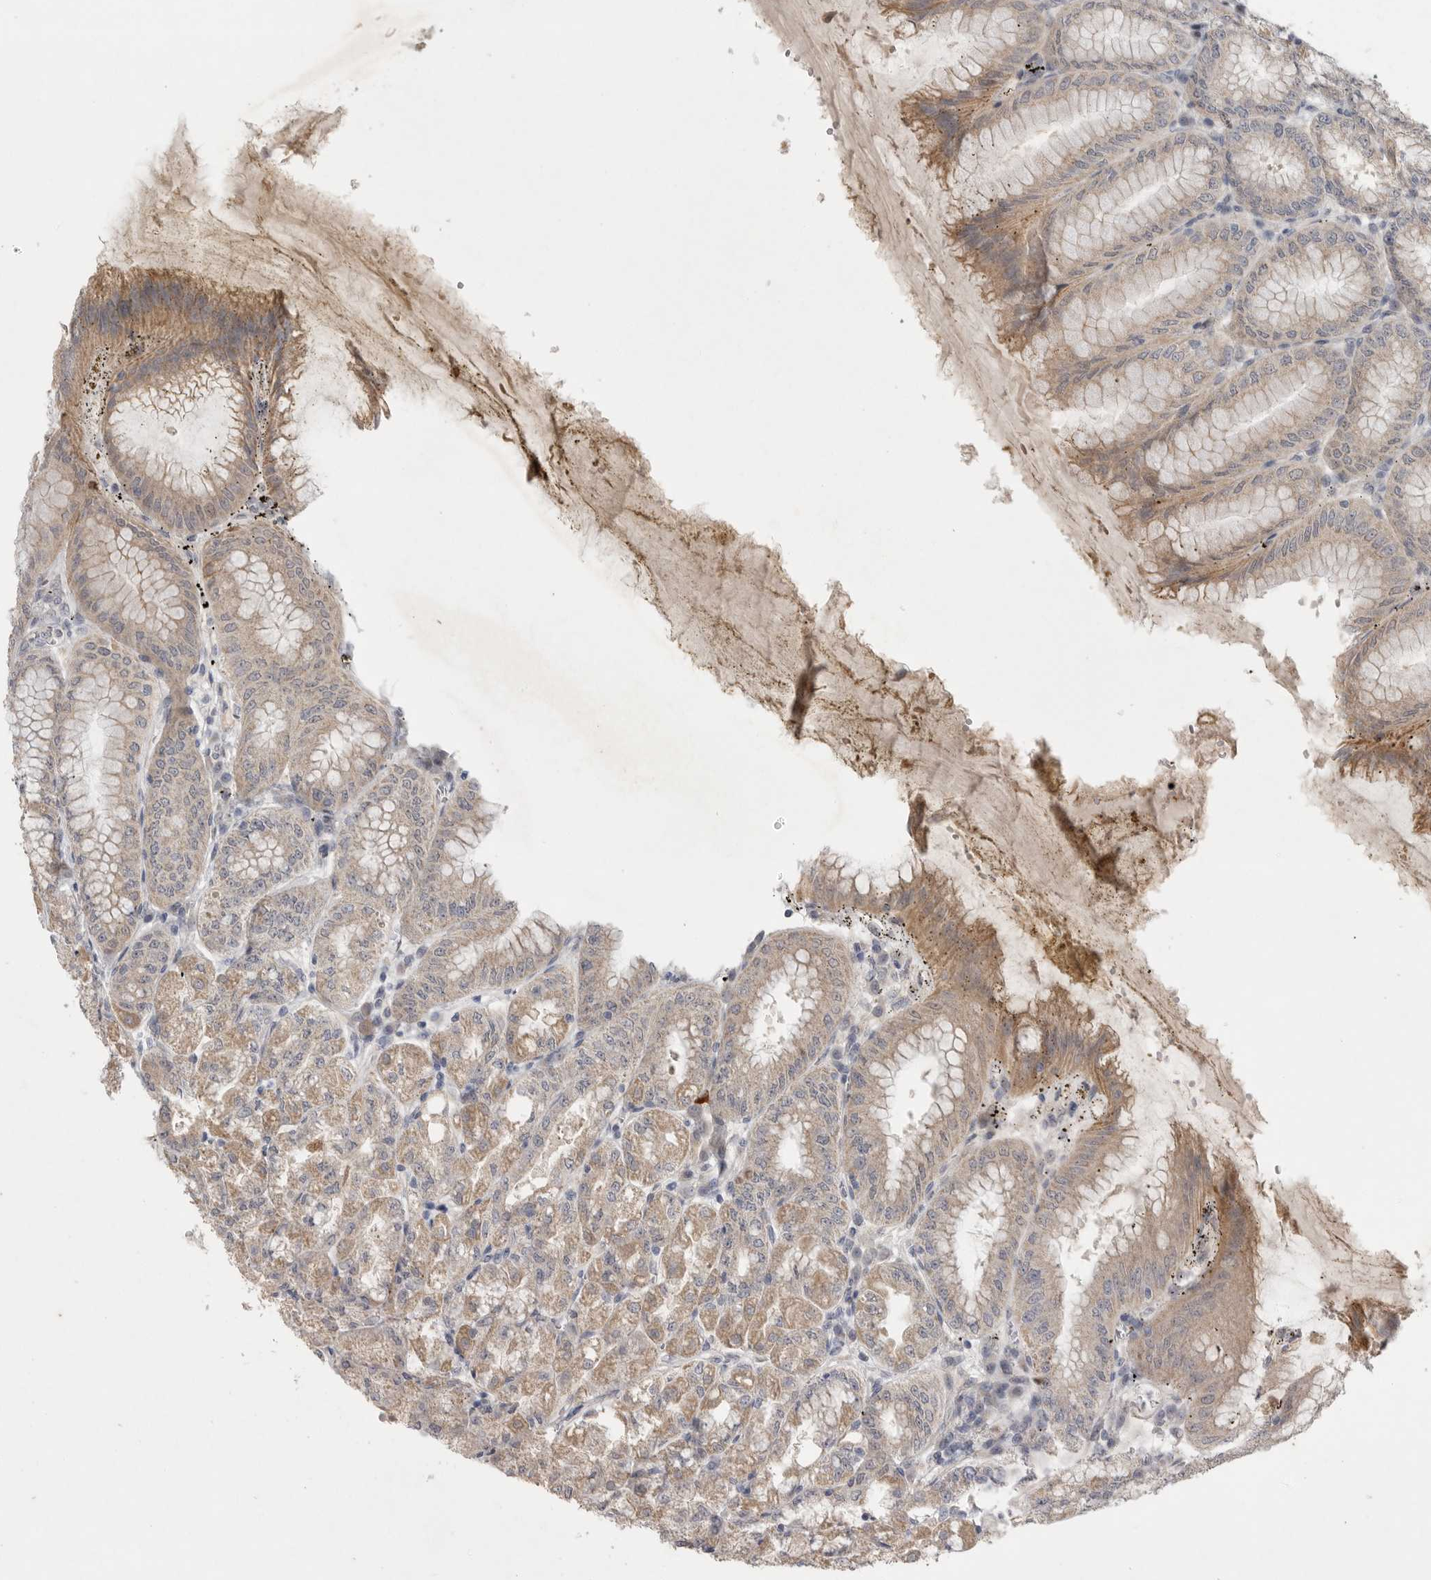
{"staining": {"intensity": "moderate", "quantity": "25%-75%", "location": "cytoplasmic/membranous"}, "tissue": "stomach", "cell_type": "Glandular cells", "image_type": "normal", "snomed": [{"axis": "morphology", "description": "Normal tissue, NOS"}, {"axis": "topography", "description": "Stomach, lower"}], "caption": "Human stomach stained with a protein marker demonstrates moderate staining in glandular cells.", "gene": "FBXO43", "patient": {"sex": "male", "age": 71}}